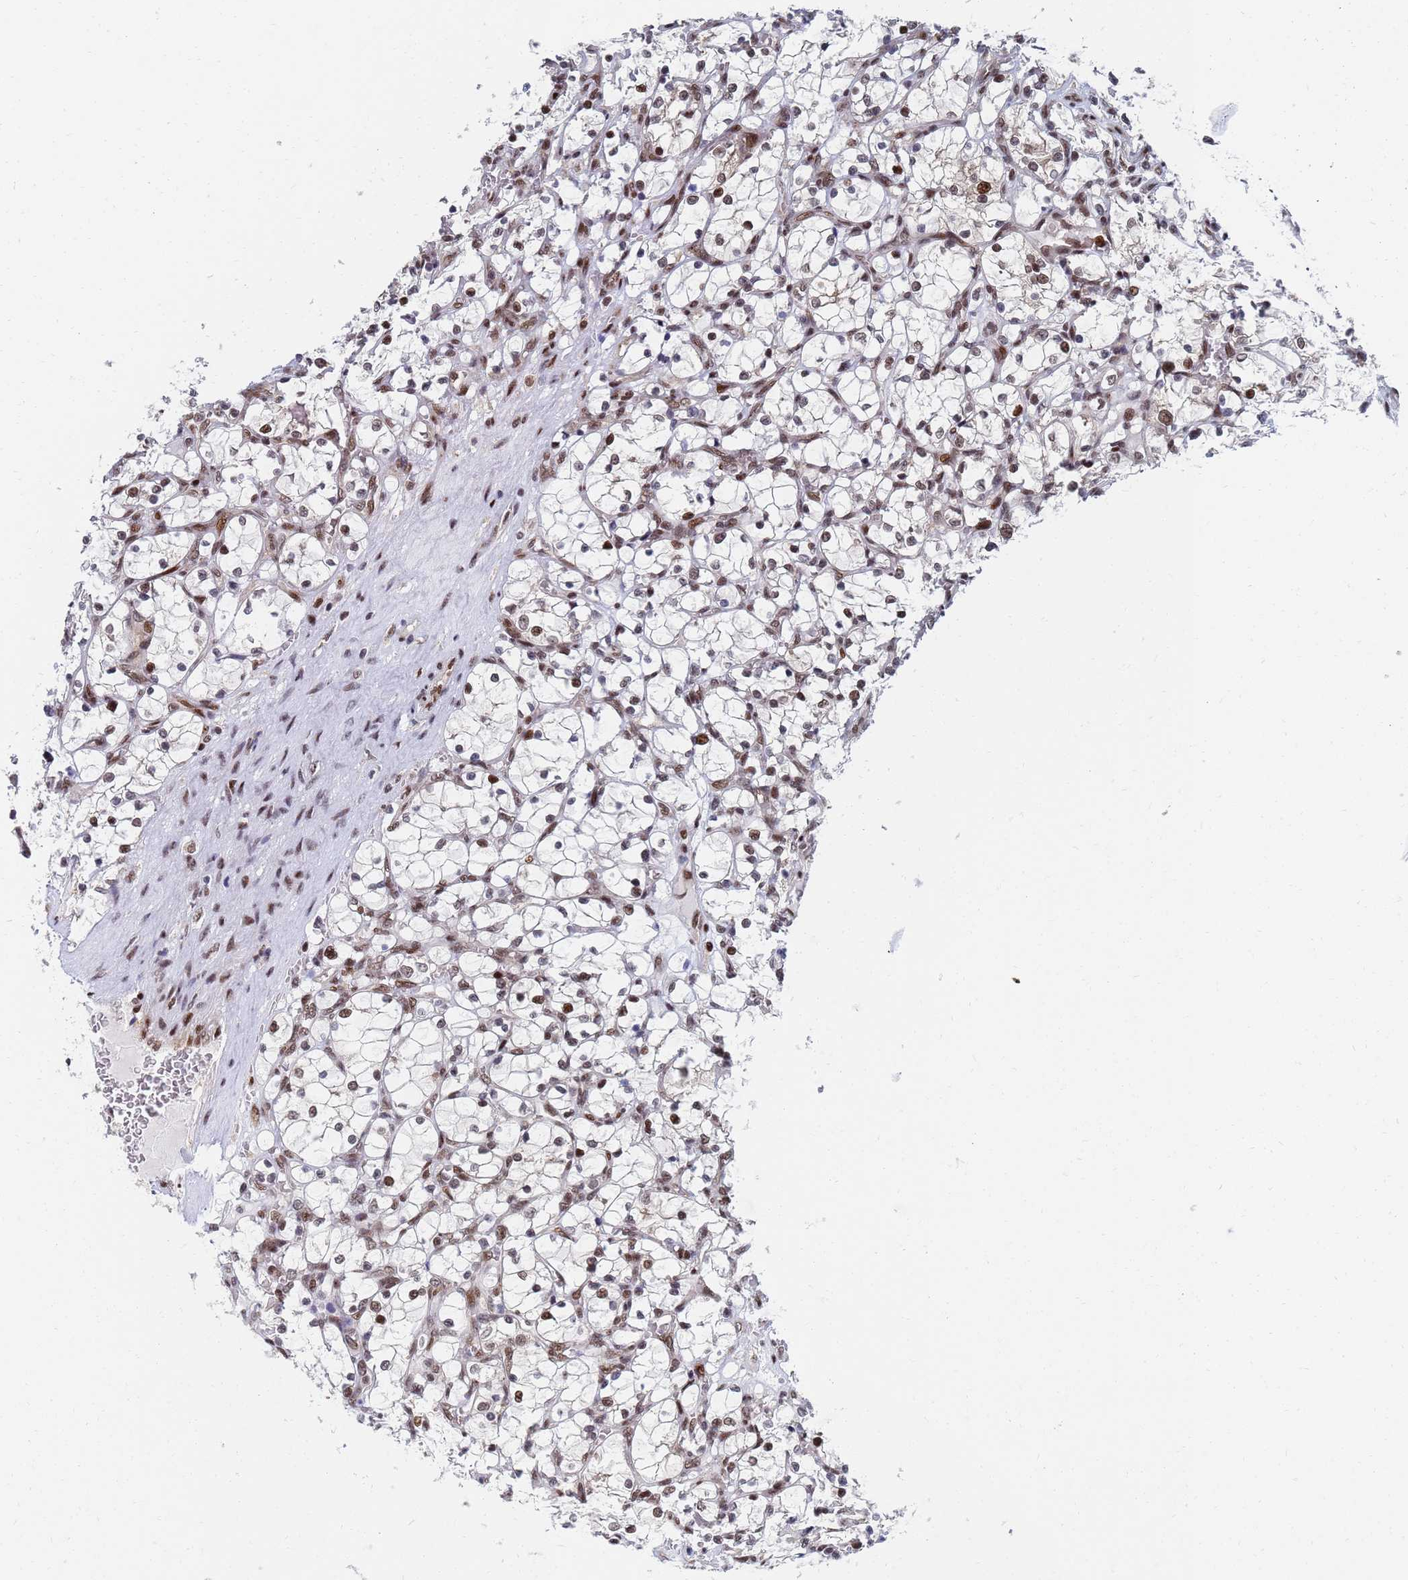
{"staining": {"intensity": "moderate", "quantity": ">75%", "location": "nuclear"}, "tissue": "renal cancer", "cell_type": "Tumor cells", "image_type": "cancer", "snomed": [{"axis": "morphology", "description": "Adenocarcinoma, NOS"}, {"axis": "topography", "description": "Kidney"}], "caption": "IHC micrograph of neoplastic tissue: renal cancer stained using IHC reveals medium levels of moderate protein expression localized specifically in the nuclear of tumor cells, appearing as a nuclear brown color.", "gene": "AP5Z1", "patient": {"sex": "female", "age": 69}}